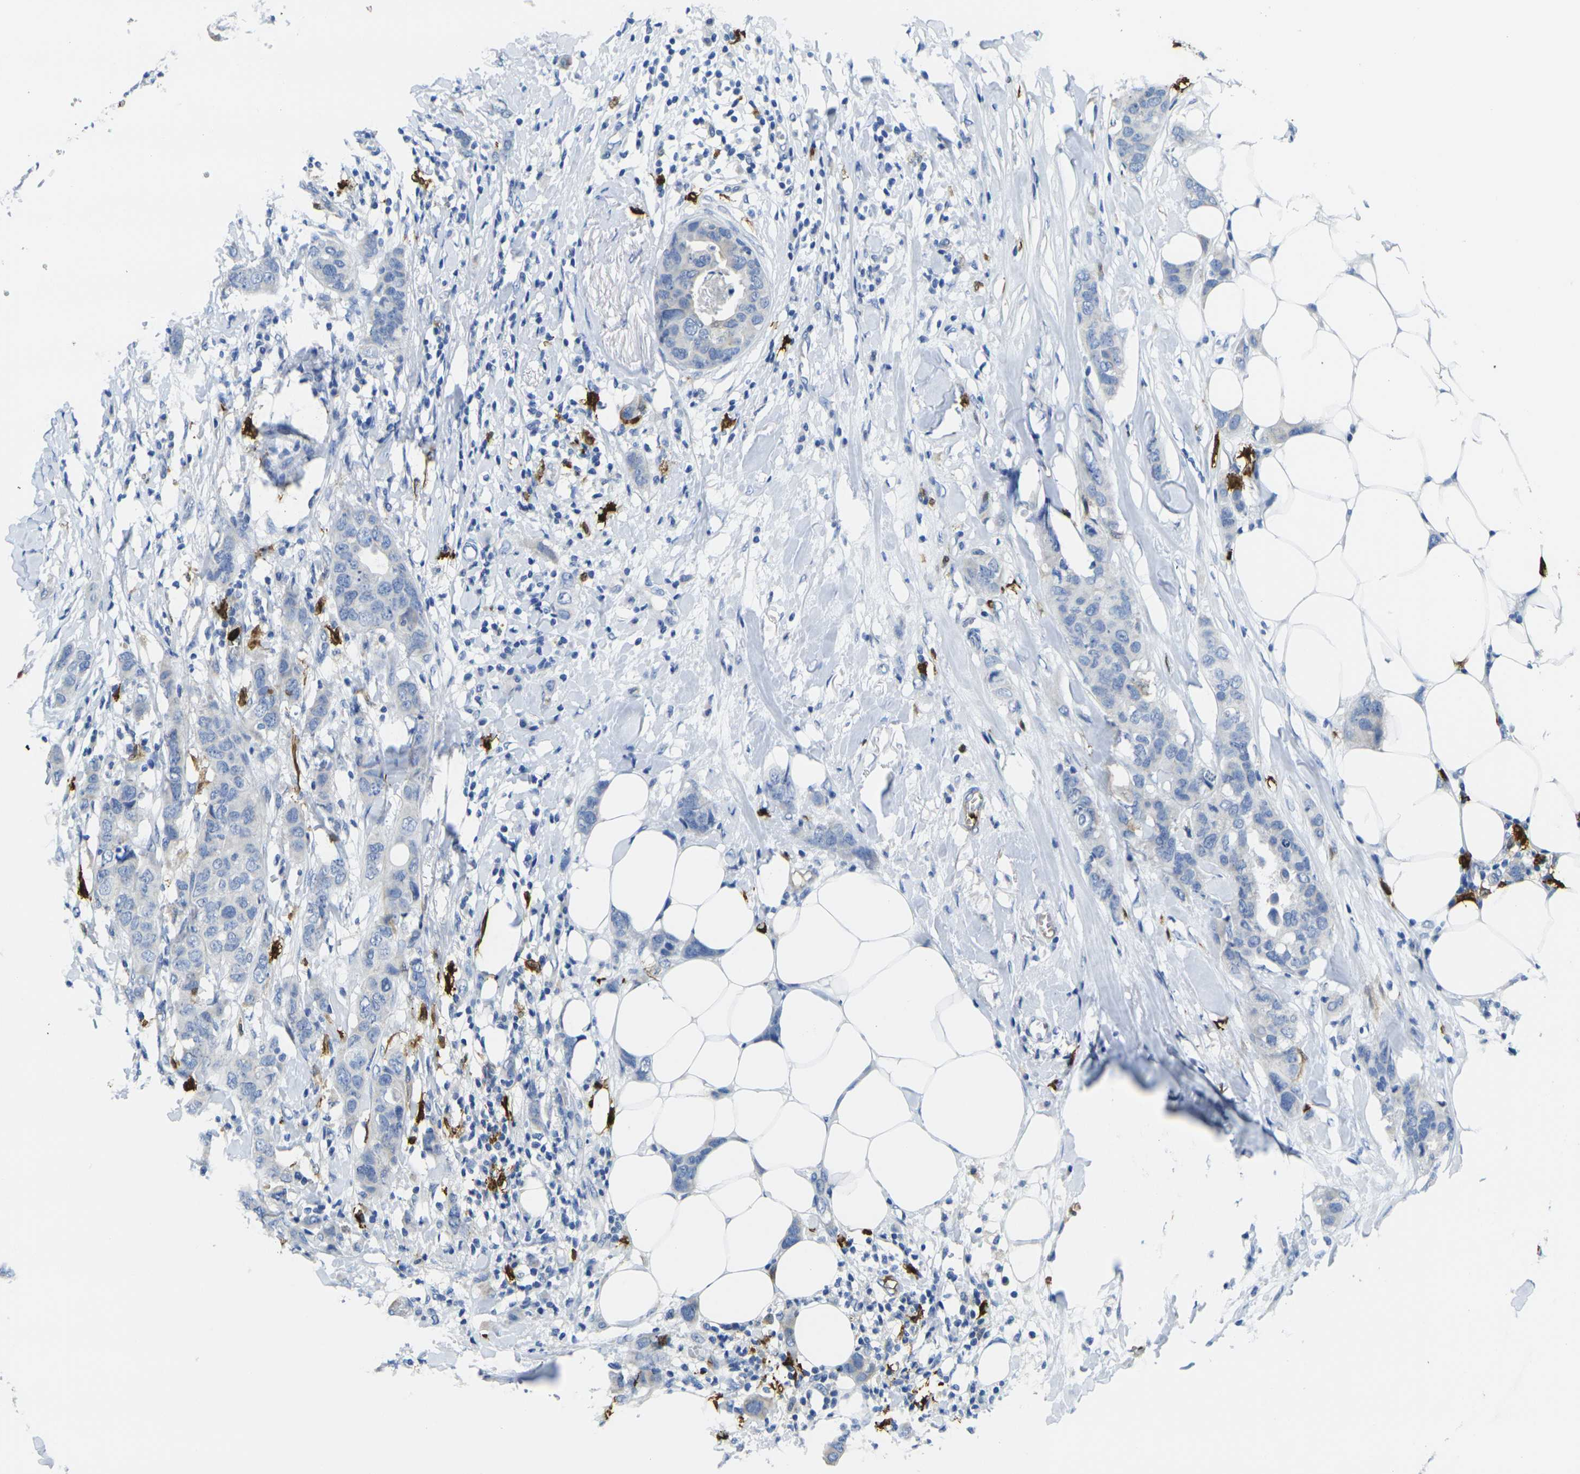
{"staining": {"intensity": "negative", "quantity": "none", "location": "none"}, "tissue": "breast cancer", "cell_type": "Tumor cells", "image_type": "cancer", "snomed": [{"axis": "morphology", "description": "Duct carcinoma"}, {"axis": "topography", "description": "Breast"}], "caption": "High power microscopy micrograph of an immunohistochemistry histopathology image of breast intraductal carcinoma, revealing no significant positivity in tumor cells.", "gene": "S100A9", "patient": {"sex": "female", "age": 50}}